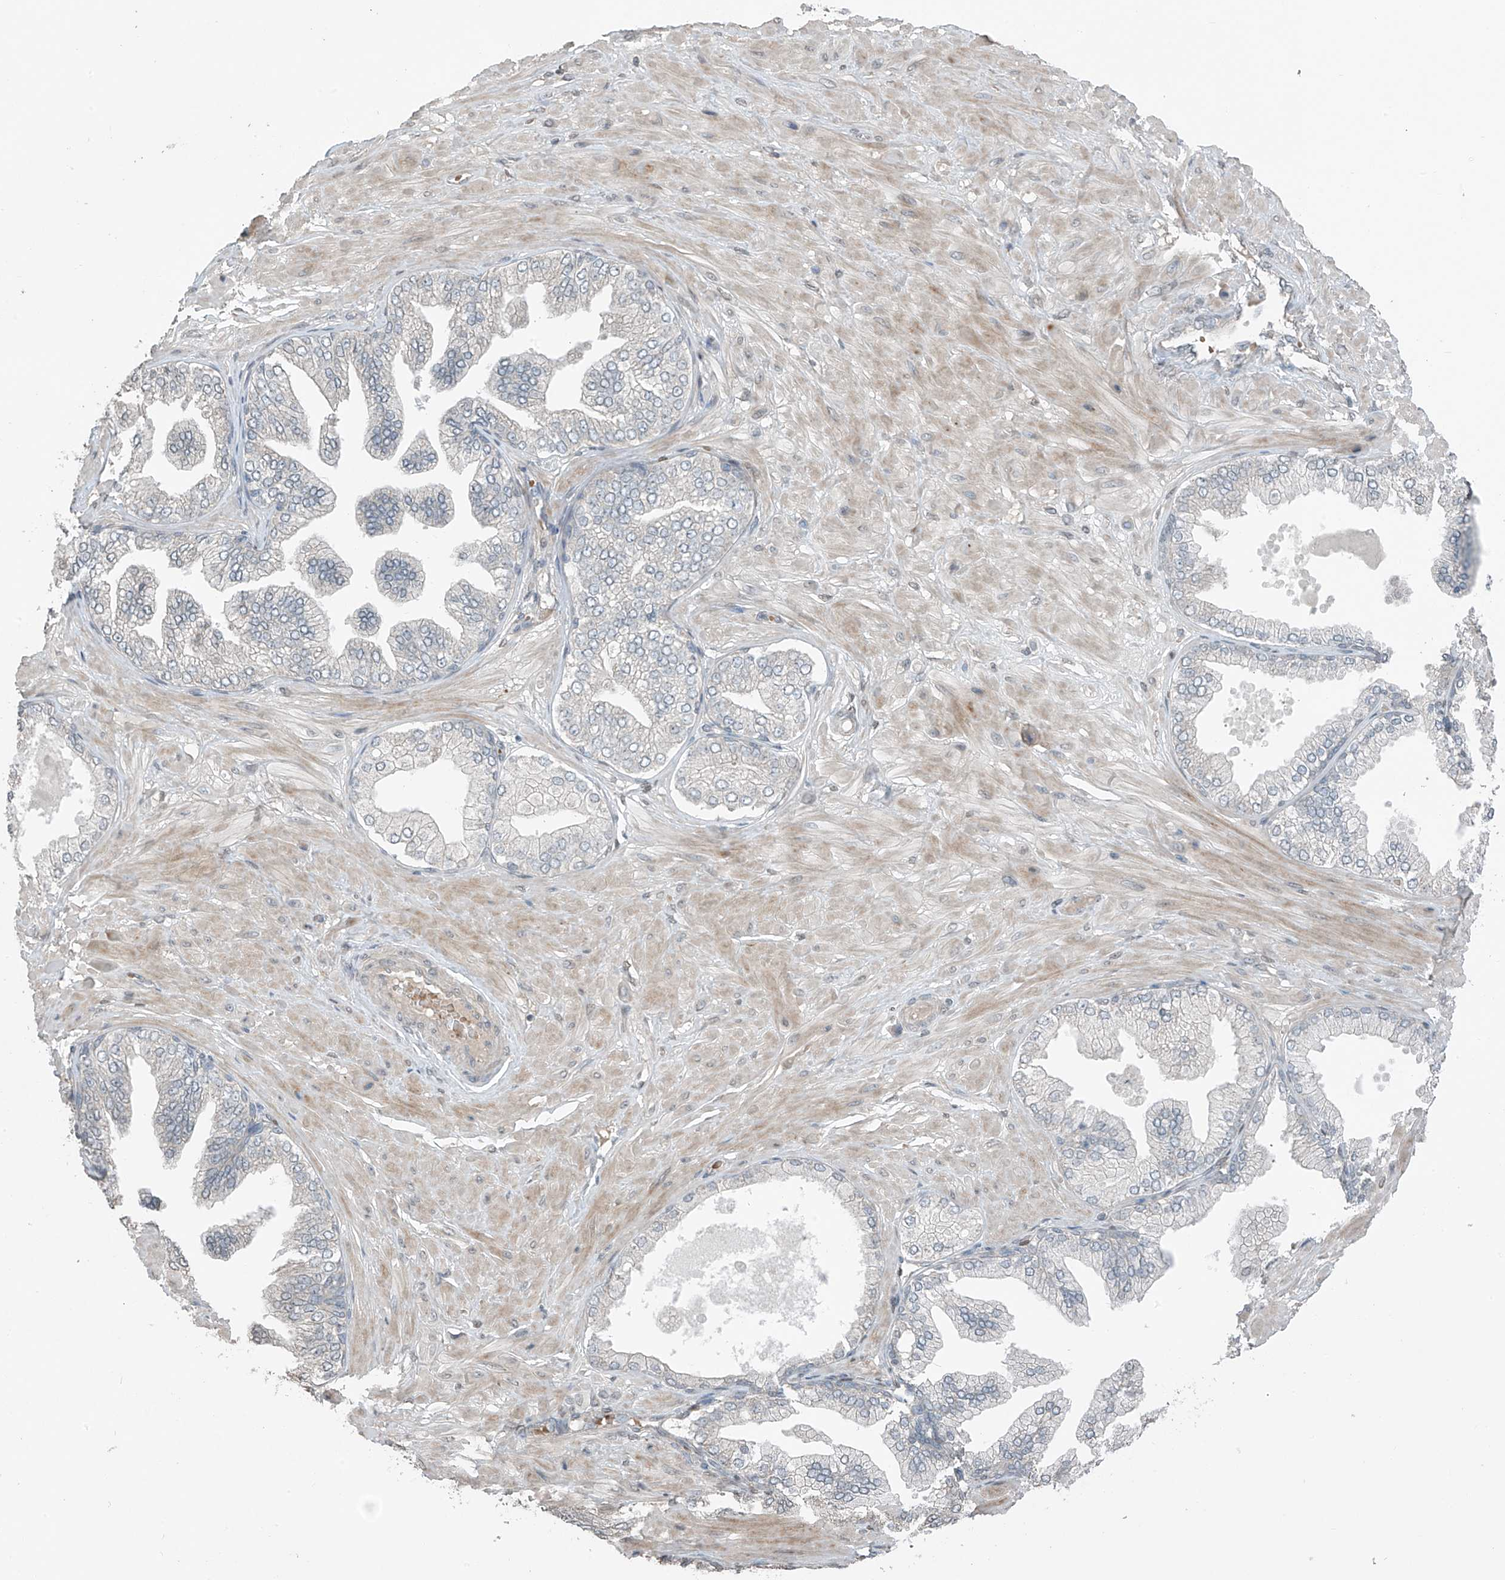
{"staining": {"intensity": "negative", "quantity": "none", "location": "none"}, "tissue": "adipose tissue", "cell_type": "Adipocytes", "image_type": "normal", "snomed": [{"axis": "morphology", "description": "Normal tissue, NOS"}, {"axis": "morphology", "description": "Adenocarcinoma, Low grade"}, {"axis": "topography", "description": "Prostate"}, {"axis": "topography", "description": "Peripheral nerve tissue"}], "caption": "High magnification brightfield microscopy of unremarkable adipose tissue stained with DAB (brown) and counterstained with hematoxylin (blue): adipocytes show no significant positivity. The staining was performed using DAB to visualize the protein expression in brown, while the nuclei were stained in blue with hematoxylin (Magnification: 20x).", "gene": "HOXA11", "patient": {"sex": "male", "age": 63}}